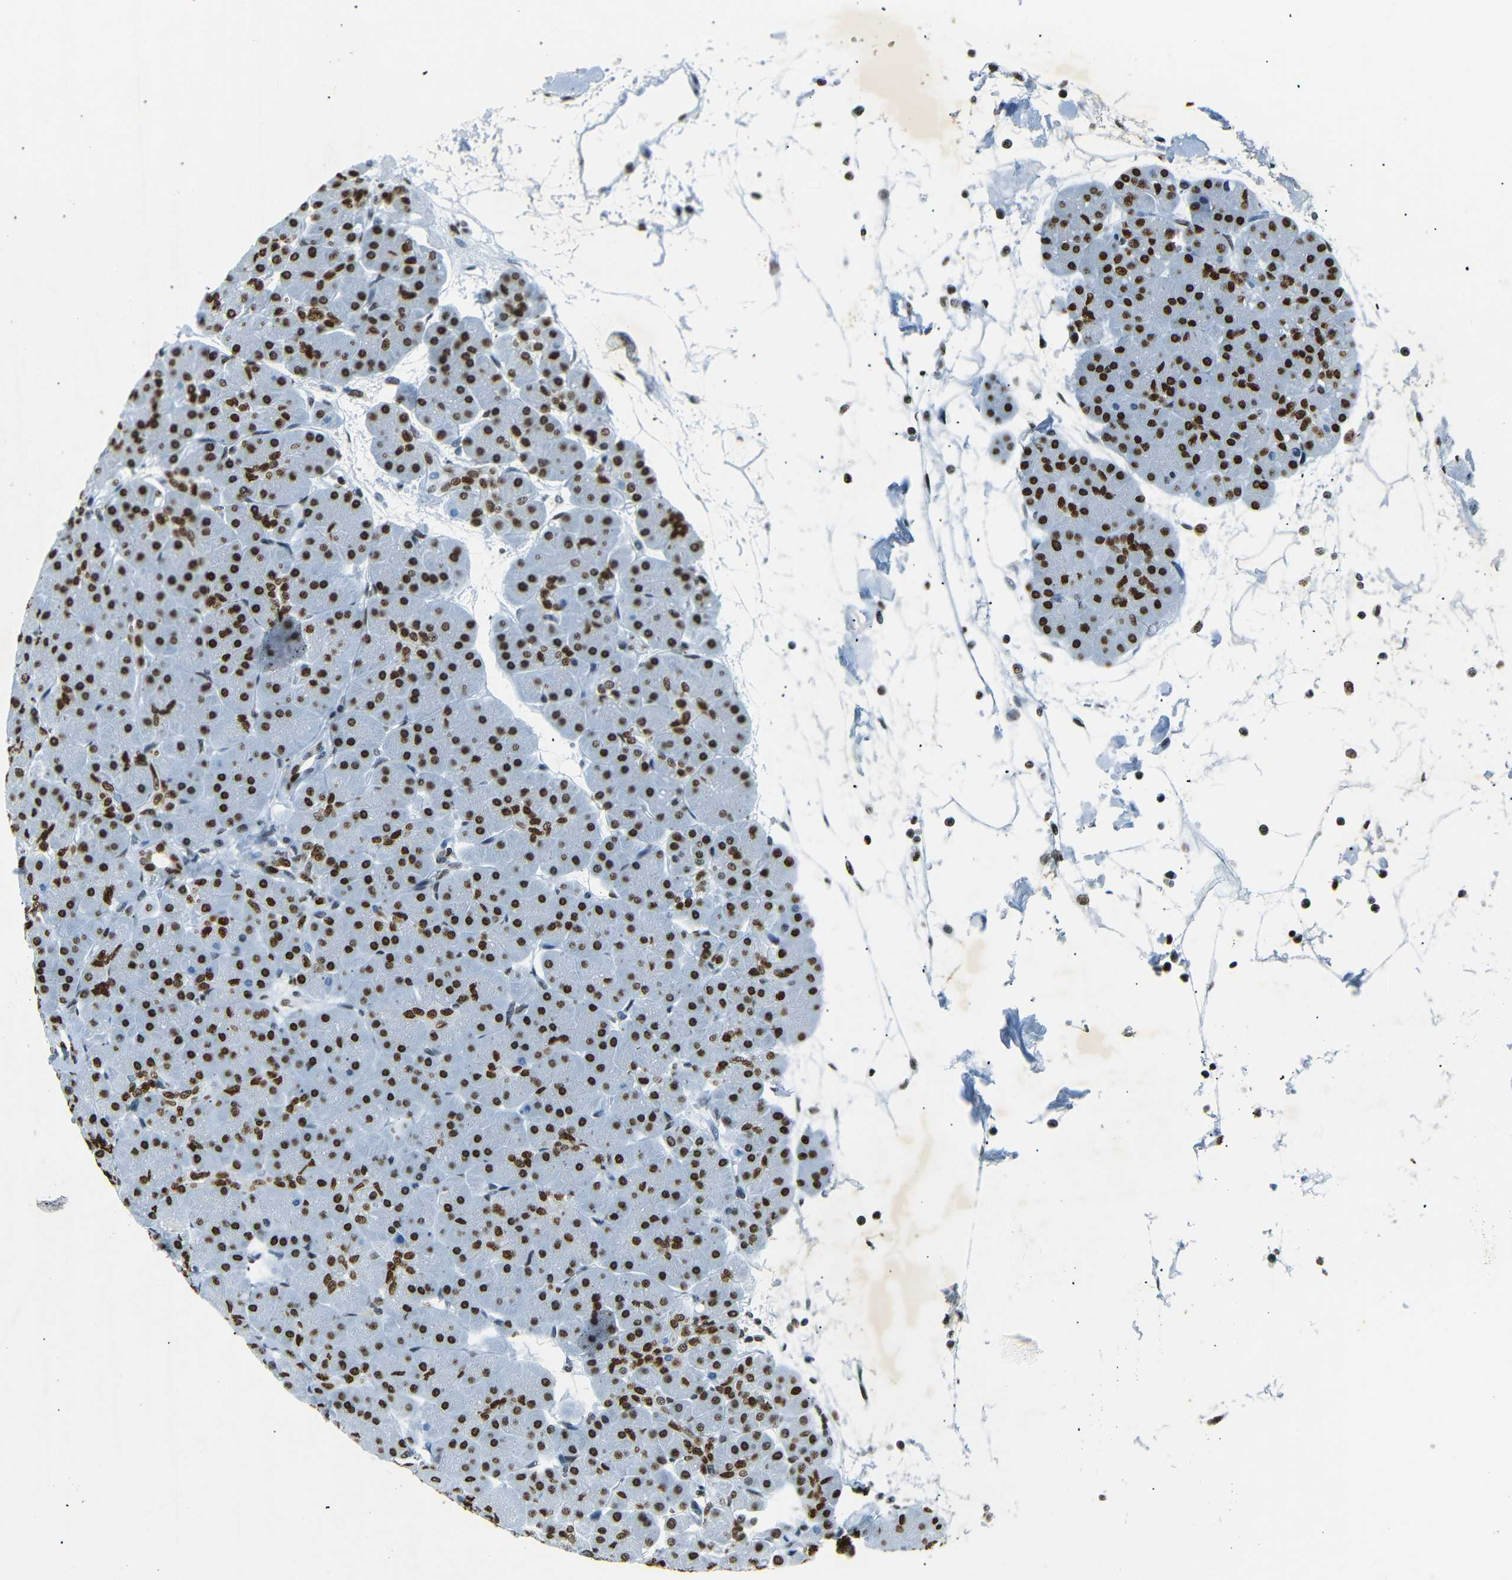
{"staining": {"intensity": "strong", "quantity": ">75%", "location": "nuclear"}, "tissue": "pancreas", "cell_type": "Exocrine glandular cells", "image_type": "normal", "snomed": [{"axis": "morphology", "description": "Normal tissue, NOS"}, {"axis": "topography", "description": "Pancreas"}], "caption": "Immunohistochemistry (IHC) micrograph of unremarkable human pancreas stained for a protein (brown), which shows high levels of strong nuclear expression in about >75% of exocrine glandular cells.", "gene": "HMGN1", "patient": {"sex": "male", "age": 66}}